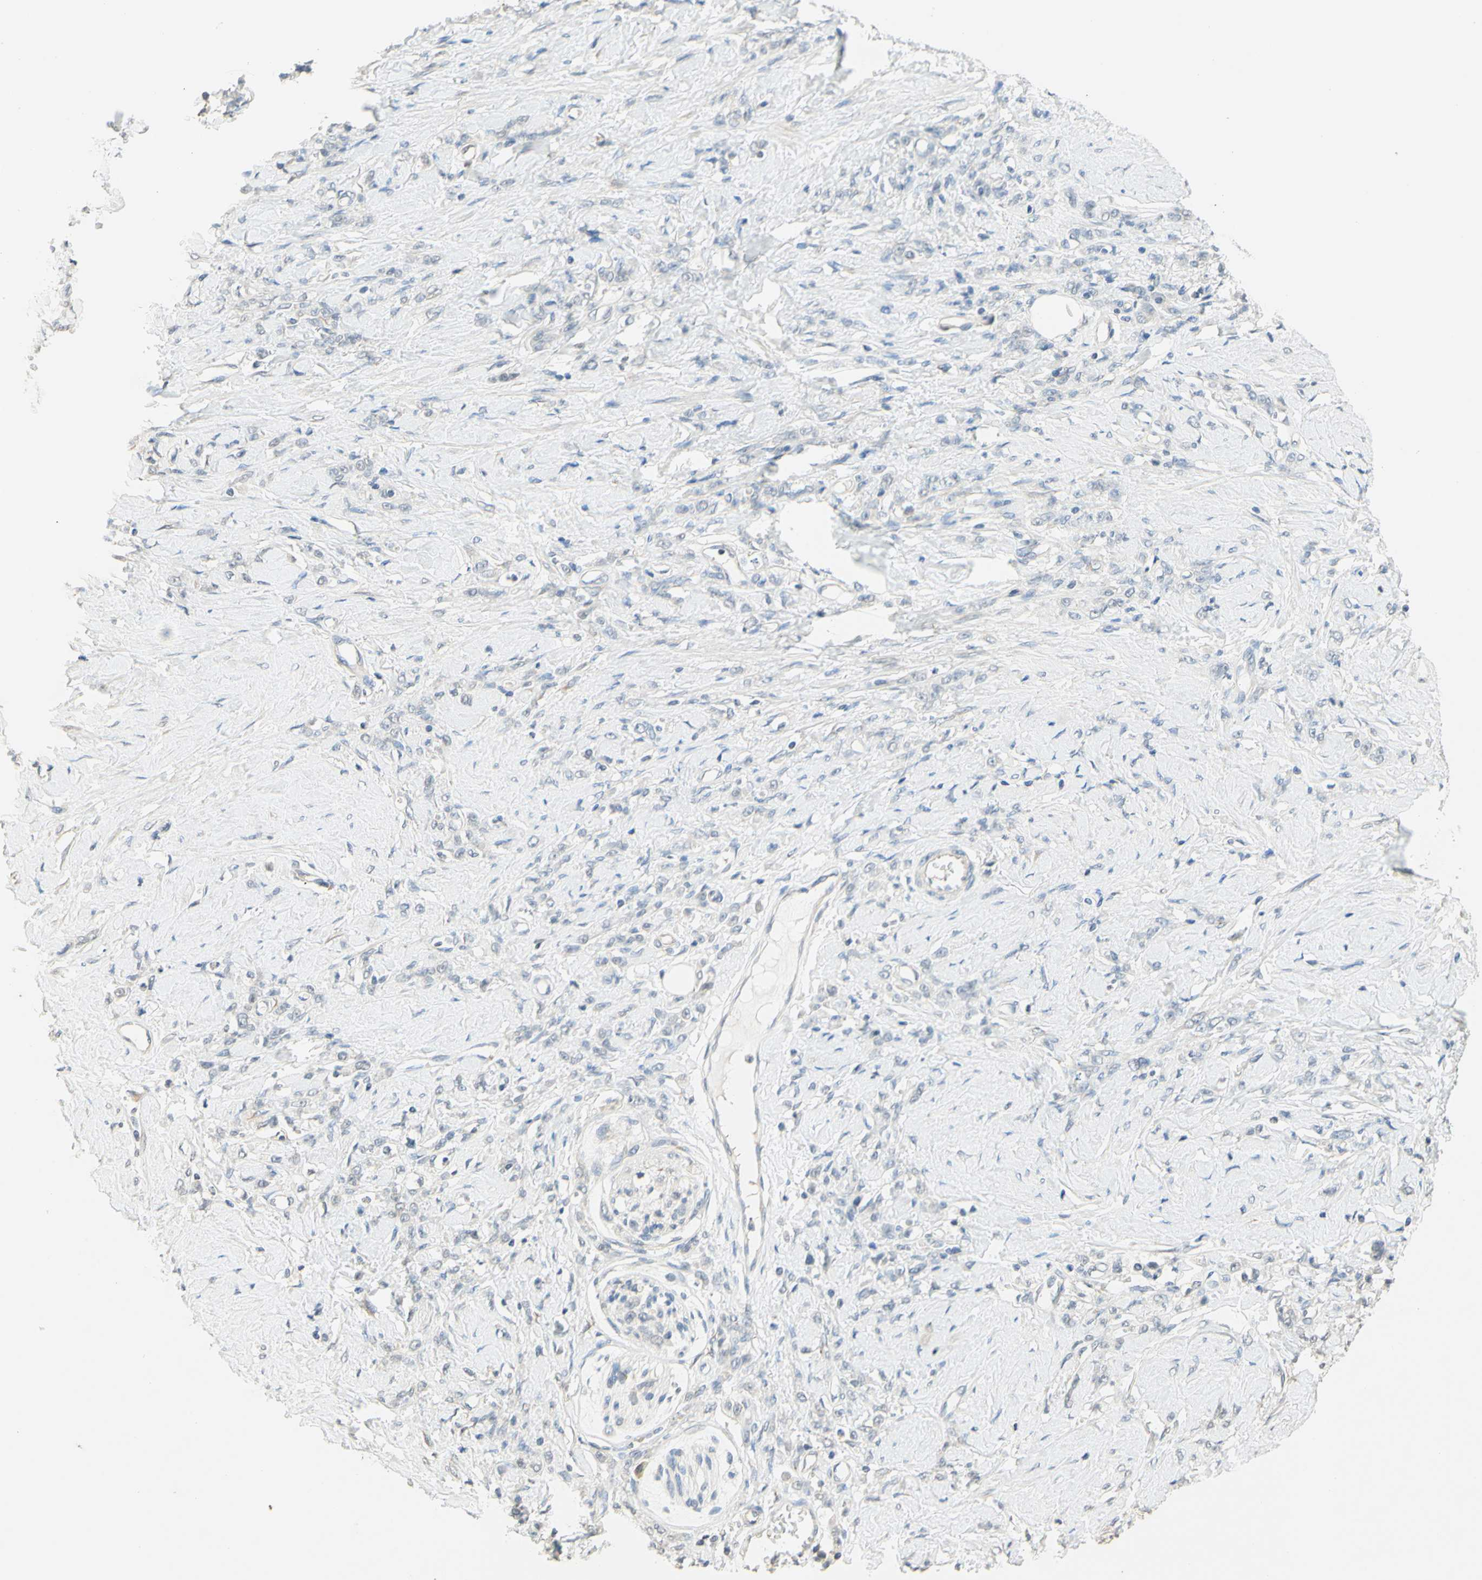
{"staining": {"intensity": "negative", "quantity": "none", "location": "none"}, "tissue": "stomach cancer", "cell_type": "Tumor cells", "image_type": "cancer", "snomed": [{"axis": "morphology", "description": "Adenocarcinoma, NOS"}, {"axis": "topography", "description": "Stomach"}], "caption": "DAB (3,3'-diaminobenzidine) immunohistochemical staining of human stomach cancer displays no significant staining in tumor cells.", "gene": "MAG", "patient": {"sex": "male", "age": 82}}